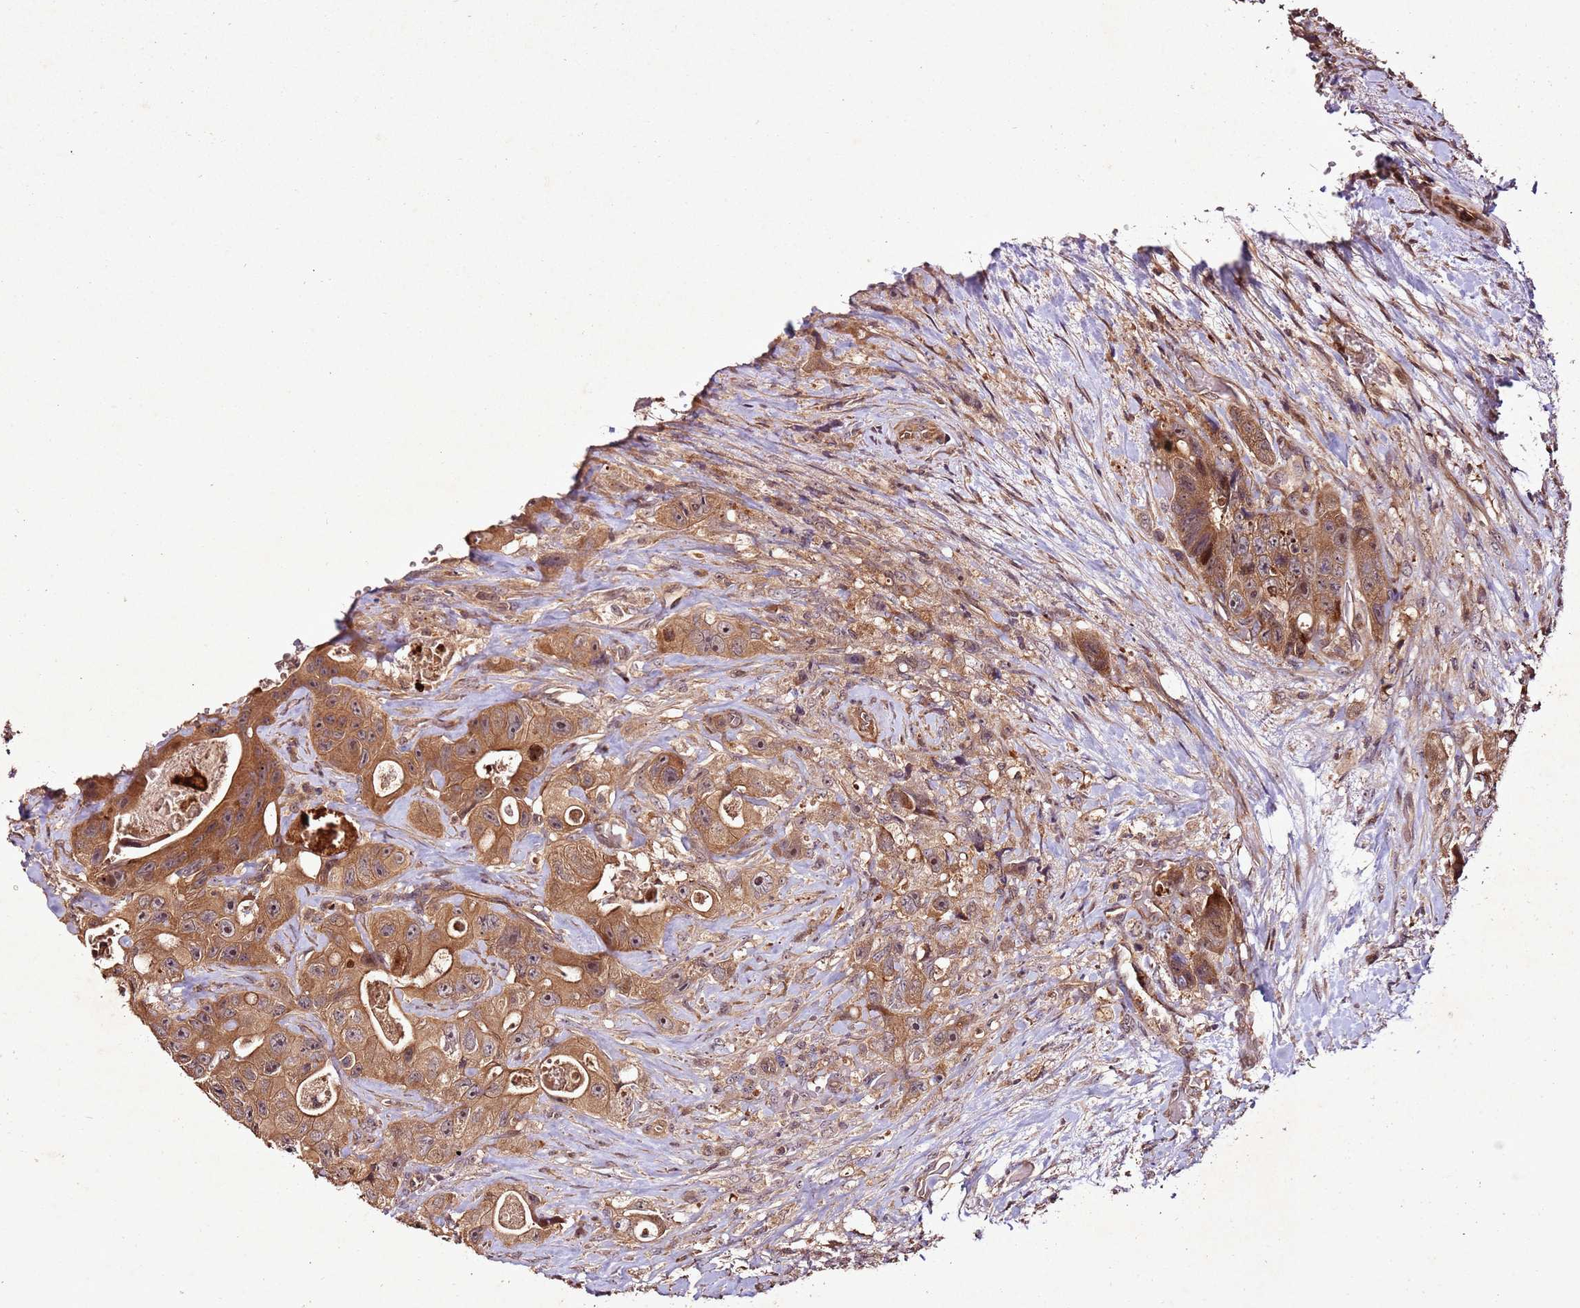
{"staining": {"intensity": "moderate", "quantity": ">75%", "location": "cytoplasmic/membranous,nuclear"}, "tissue": "colorectal cancer", "cell_type": "Tumor cells", "image_type": "cancer", "snomed": [{"axis": "morphology", "description": "Adenocarcinoma, NOS"}, {"axis": "topography", "description": "Colon"}], "caption": "A photomicrograph of human colorectal cancer stained for a protein exhibits moderate cytoplasmic/membranous and nuclear brown staining in tumor cells.", "gene": "PTMA", "patient": {"sex": "female", "age": 46}}